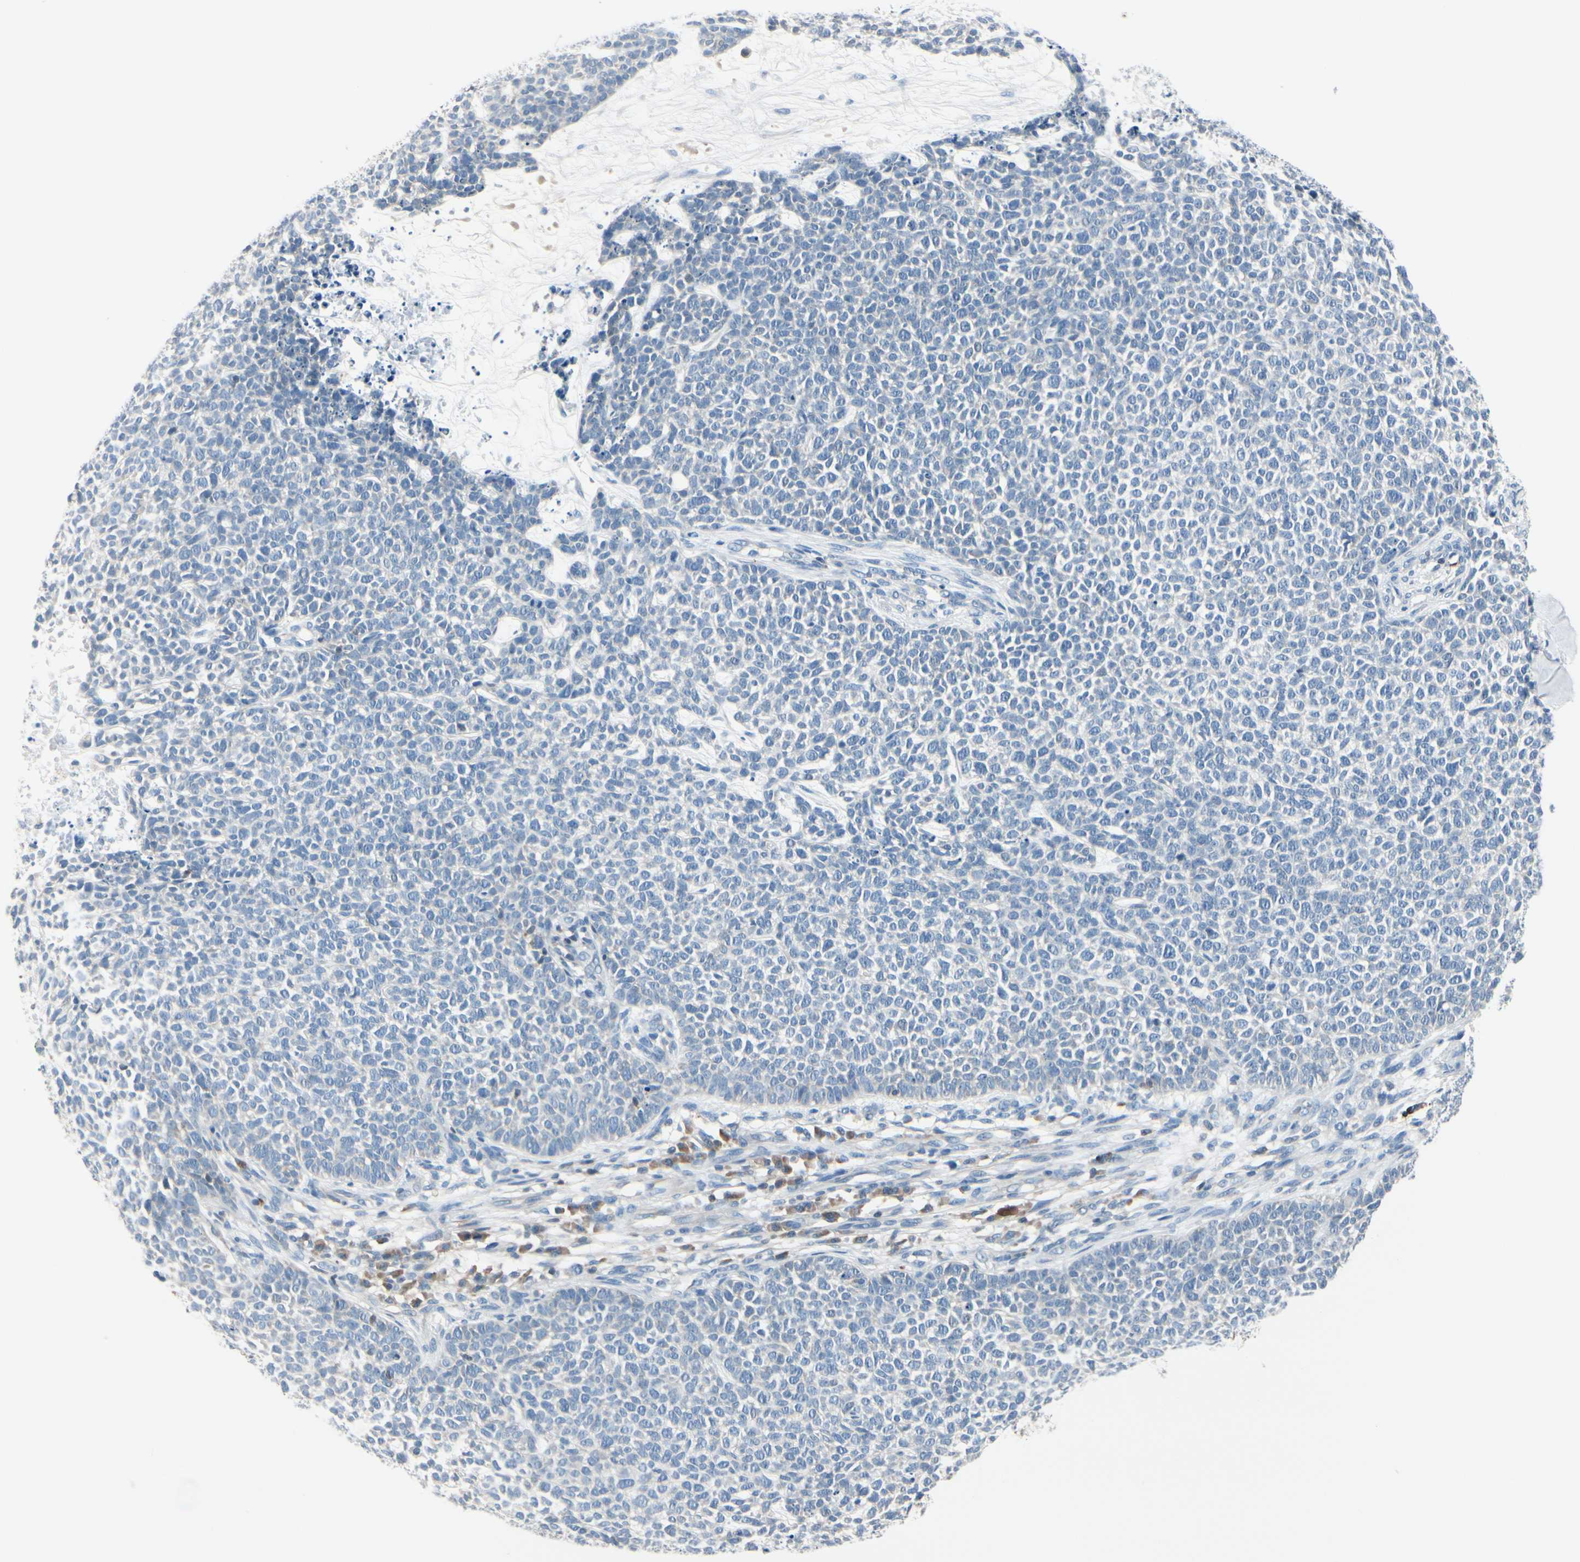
{"staining": {"intensity": "negative", "quantity": "none", "location": "none"}, "tissue": "skin cancer", "cell_type": "Tumor cells", "image_type": "cancer", "snomed": [{"axis": "morphology", "description": "Basal cell carcinoma"}, {"axis": "topography", "description": "Skin"}], "caption": "This is a image of immunohistochemistry staining of basal cell carcinoma (skin), which shows no expression in tumor cells.", "gene": "SLC9A3R1", "patient": {"sex": "female", "age": 84}}